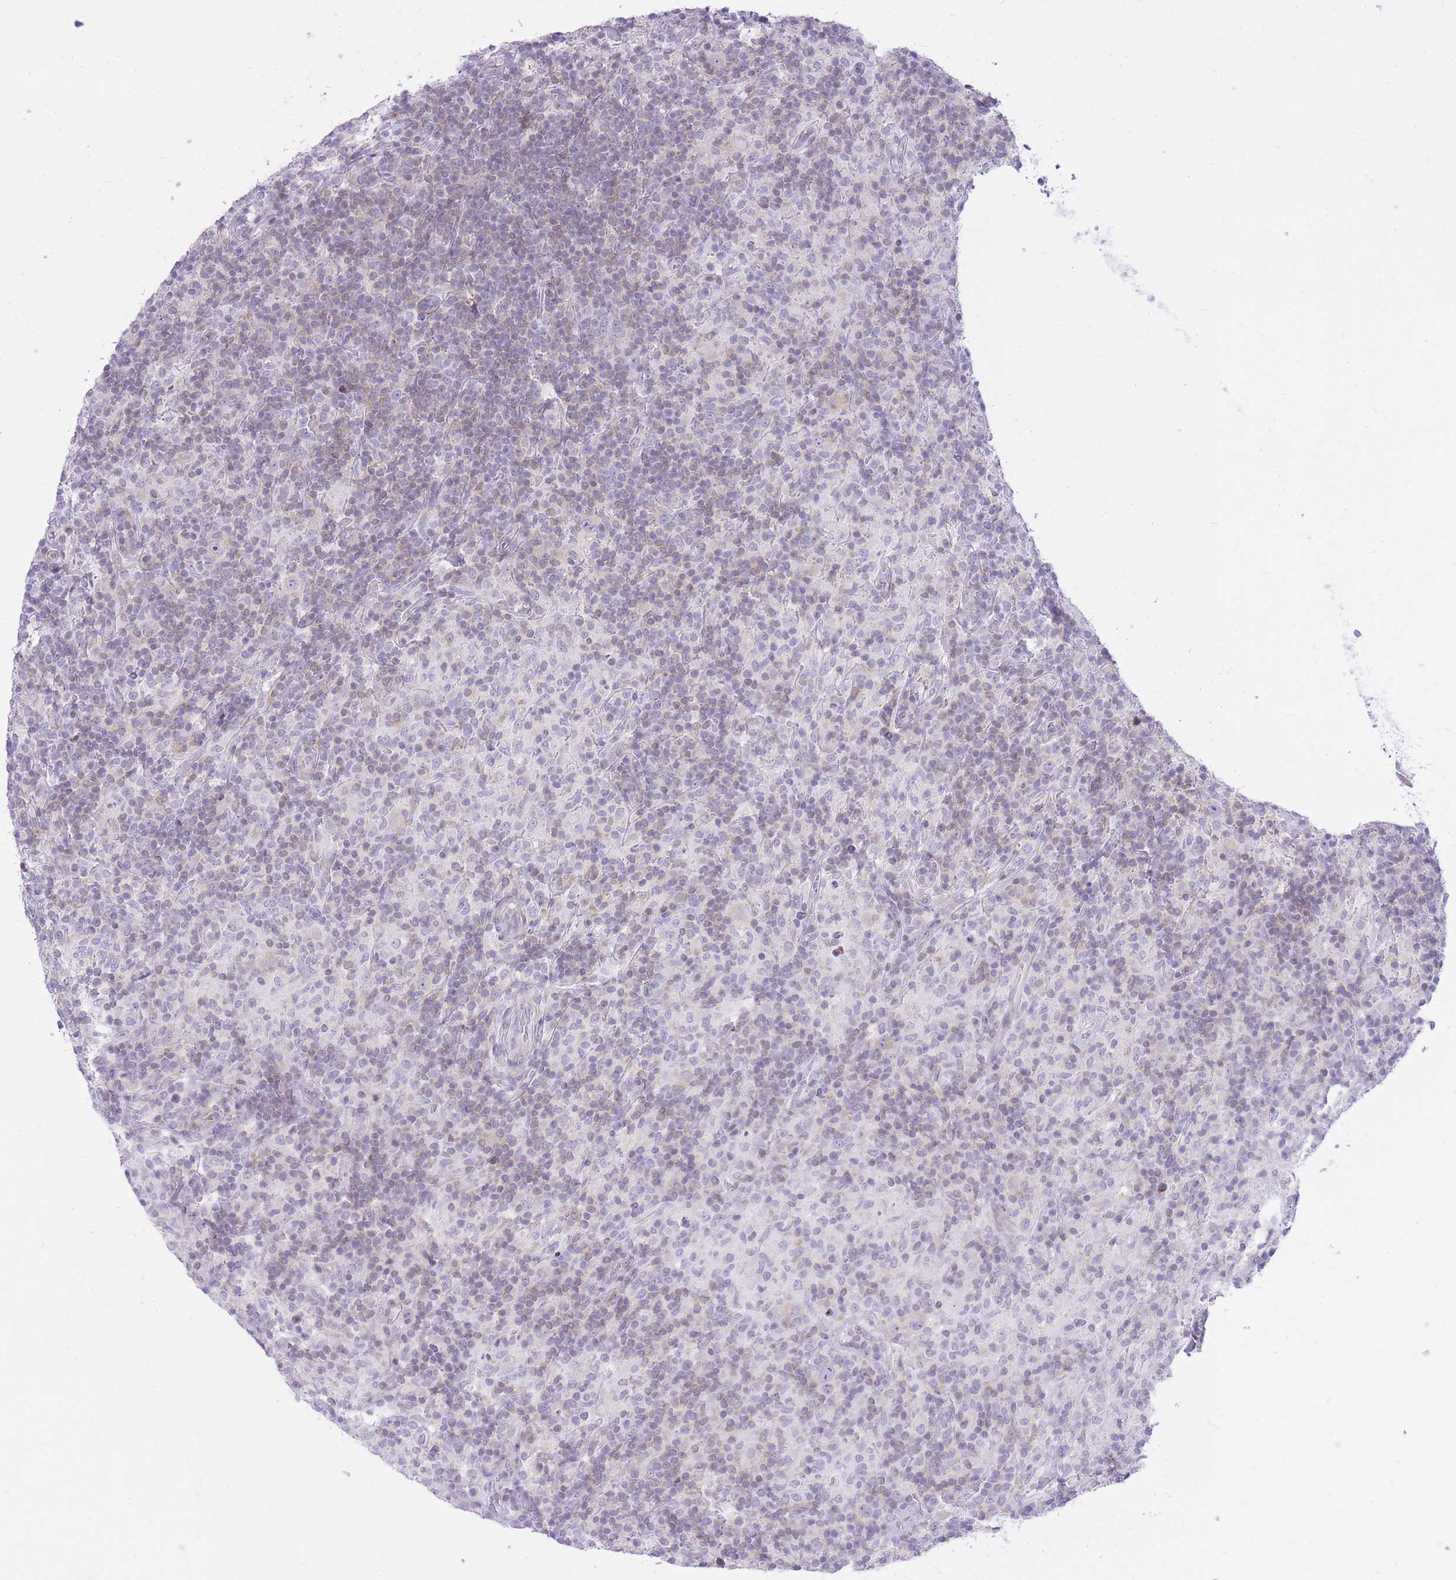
{"staining": {"intensity": "negative", "quantity": "none", "location": "none"}, "tissue": "lymphoma", "cell_type": "Tumor cells", "image_type": "cancer", "snomed": [{"axis": "morphology", "description": "Hodgkin's disease, NOS"}, {"axis": "topography", "description": "Lymph node"}], "caption": "DAB immunohistochemical staining of human Hodgkin's disease displays no significant expression in tumor cells.", "gene": "DENND2D", "patient": {"sex": "male", "age": 70}}